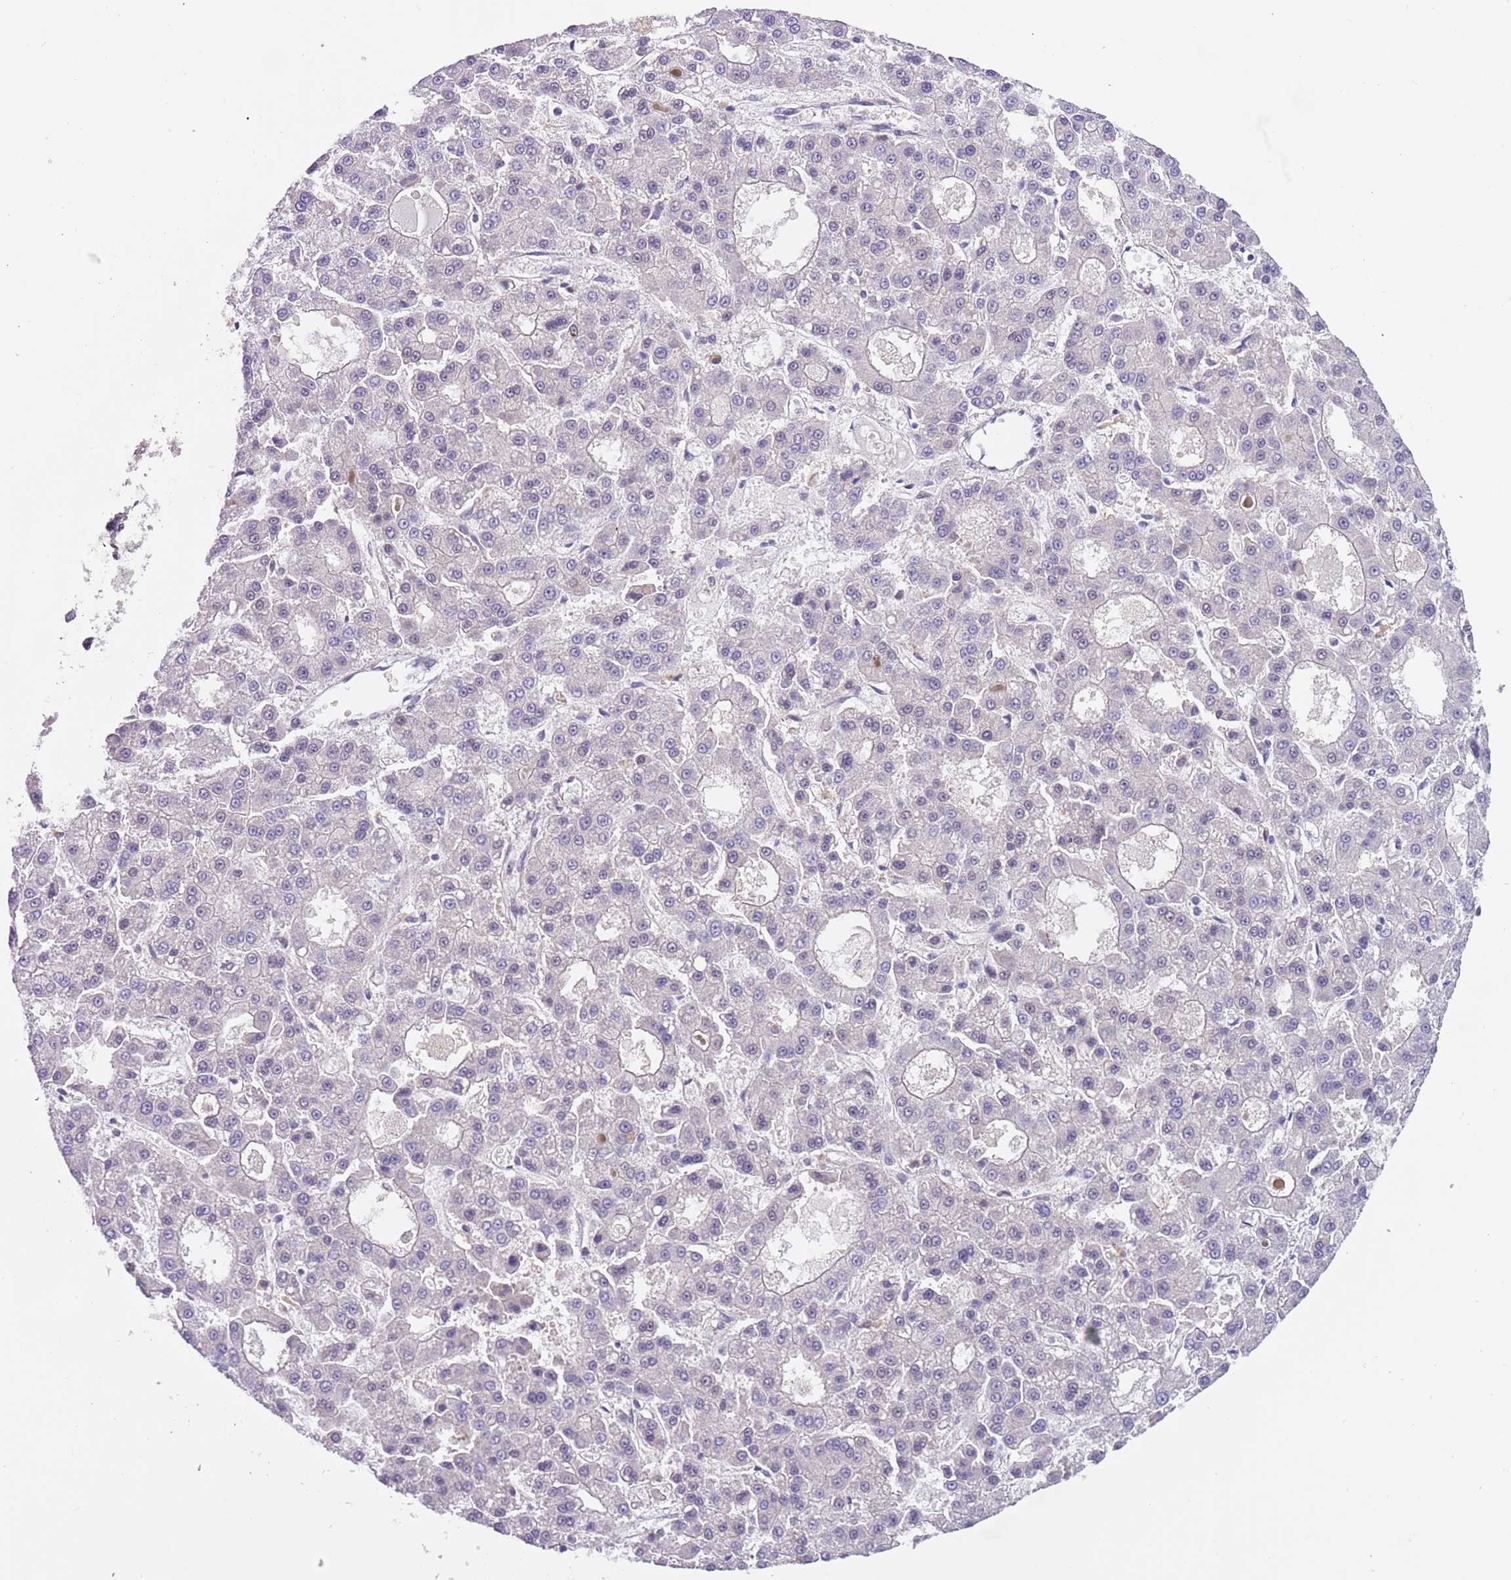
{"staining": {"intensity": "negative", "quantity": "none", "location": "none"}, "tissue": "liver cancer", "cell_type": "Tumor cells", "image_type": "cancer", "snomed": [{"axis": "morphology", "description": "Carcinoma, Hepatocellular, NOS"}, {"axis": "topography", "description": "Liver"}], "caption": "Liver hepatocellular carcinoma stained for a protein using immunohistochemistry (IHC) reveals no staining tumor cells.", "gene": "RMND5B", "patient": {"sex": "male", "age": 70}}